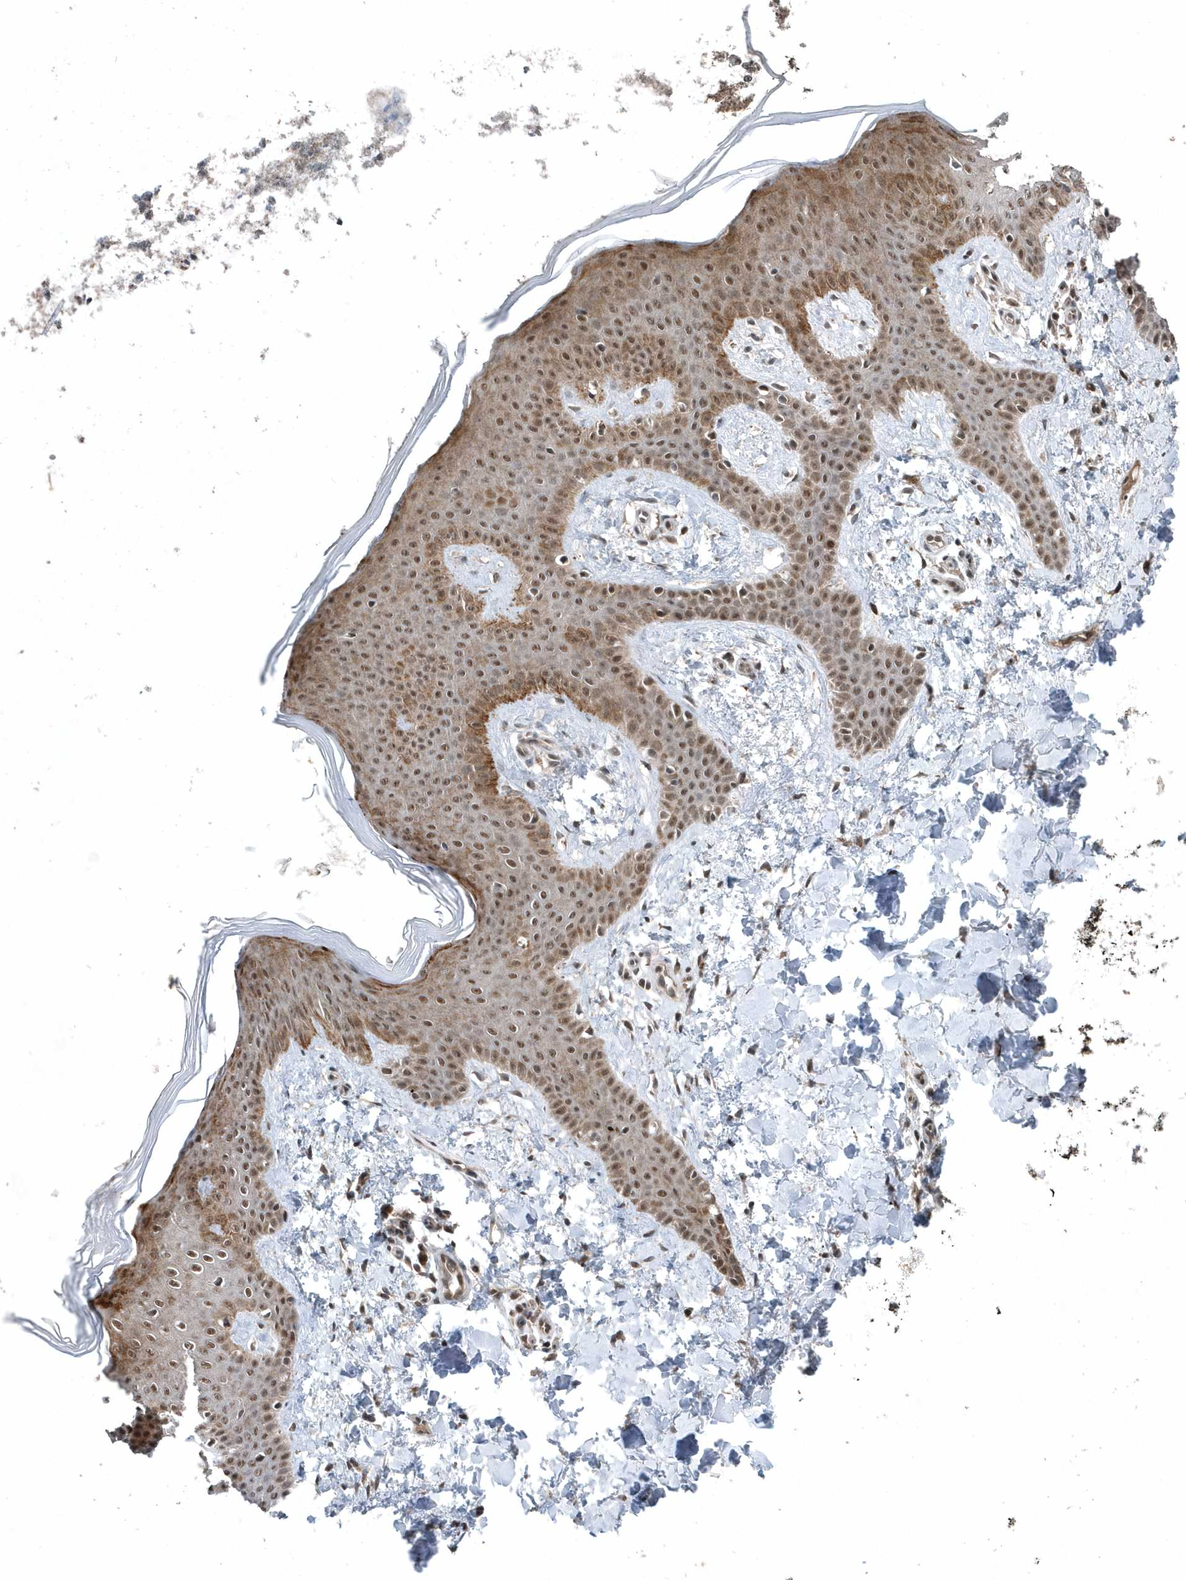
{"staining": {"intensity": "strong", "quantity": ">75%", "location": "nuclear"}, "tissue": "skin", "cell_type": "Fibroblasts", "image_type": "normal", "snomed": [{"axis": "morphology", "description": "Normal tissue, NOS"}, {"axis": "topography", "description": "Skin"}], "caption": "The histopathology image shows staining of unremarkable skin, revealing strong nuclear protein staining (brown color) within fibroblasts. (Brightfield microscopy of DAB IHC at high magnification).", "gene": "QTRT2", "patient": {"sex": "male", "age": 36}}